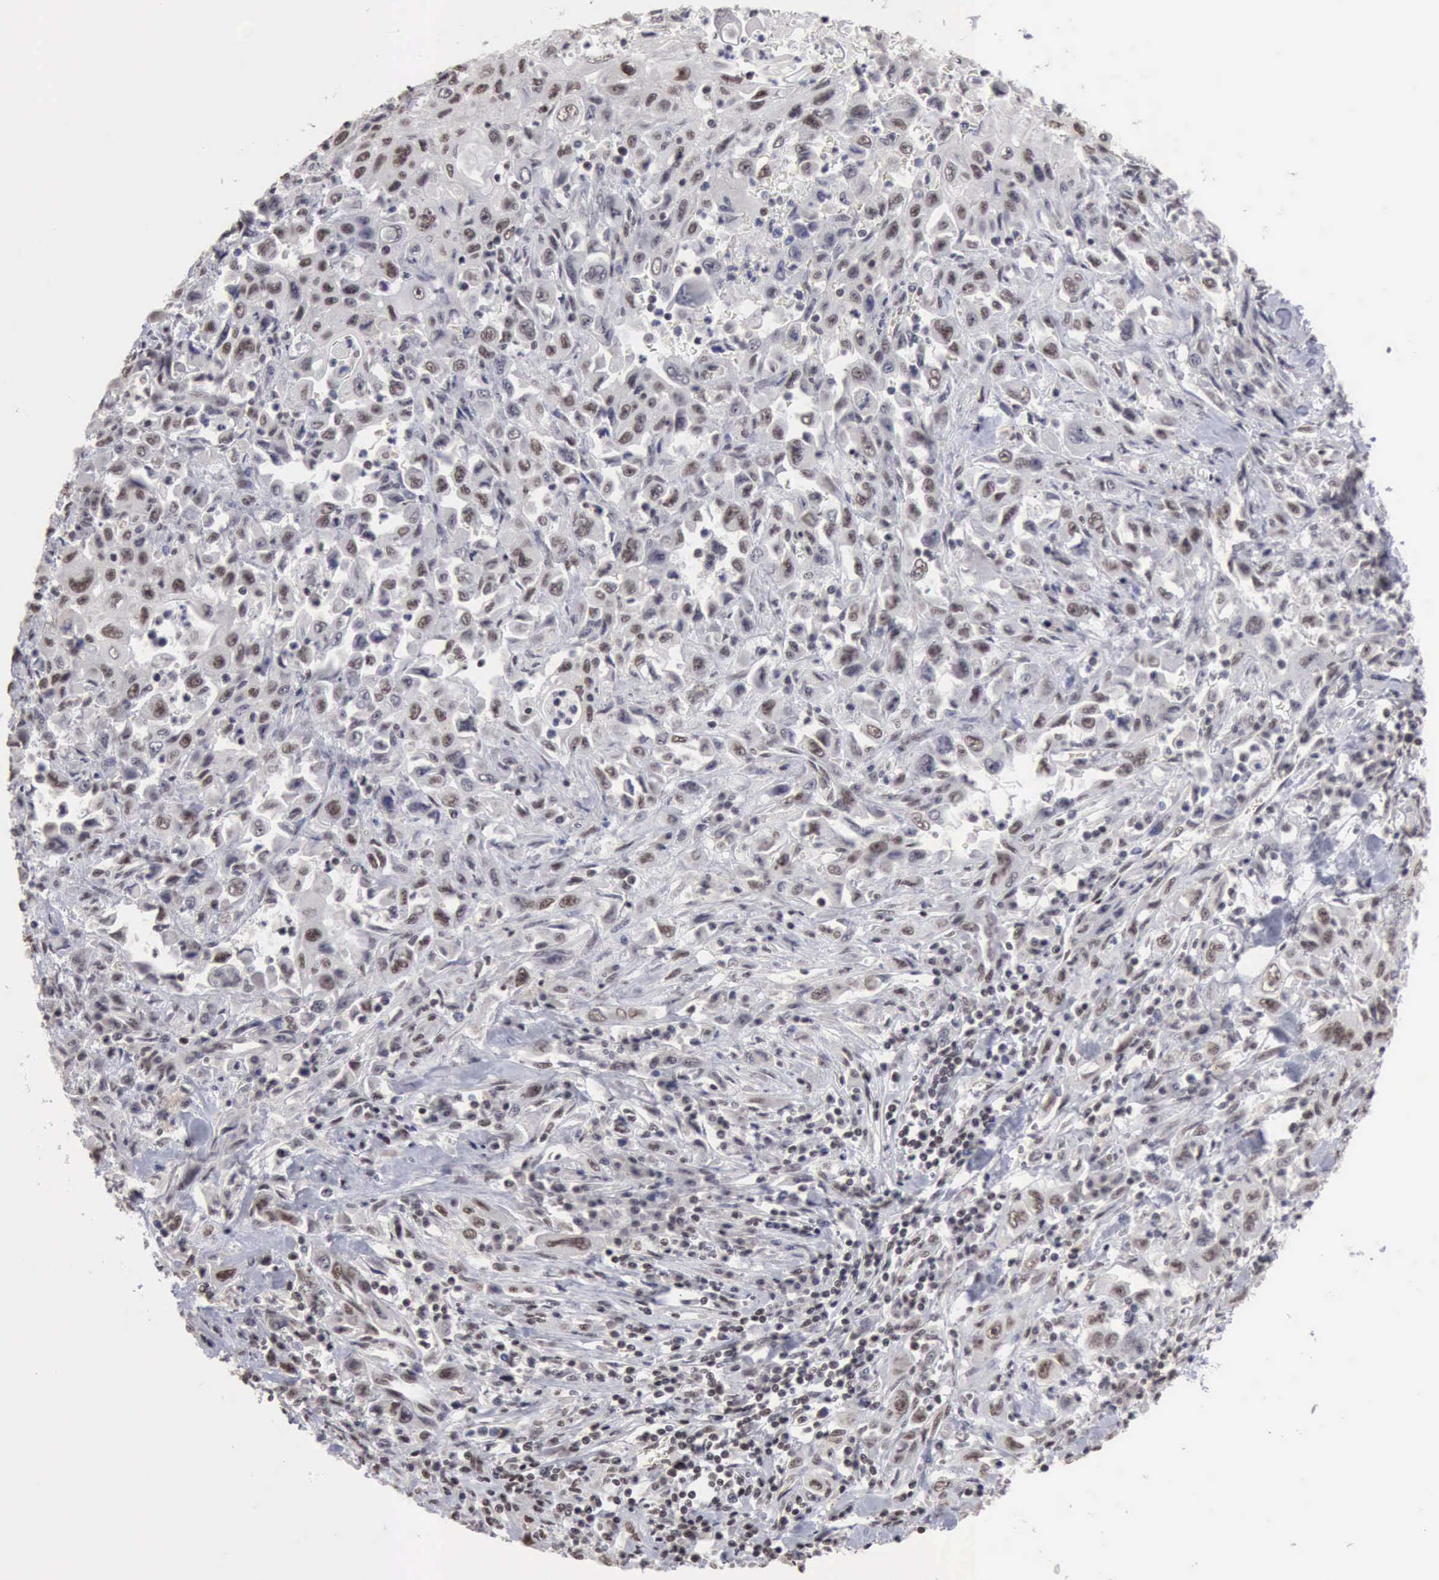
{"staining": {"intensity": "weak", "quantity": "<25%", "location": "nuclear"}, "tissue": "pancreatic cancer", "cell_type": "Tumor cells", "image_type": "cancer", "snomed": [{"axis": "morphology", "description": "Adenocarcinoma, NOS"}, {"axis": "topography", "description": "Pancreas"}], "caption": "Pancreatic cancer (adenocarcinoma) was stained to show a protein in brown. There is no significant expression in tumor cells.", "gene": "TAF1", "patient": {"sex": "male", "age": 70}}